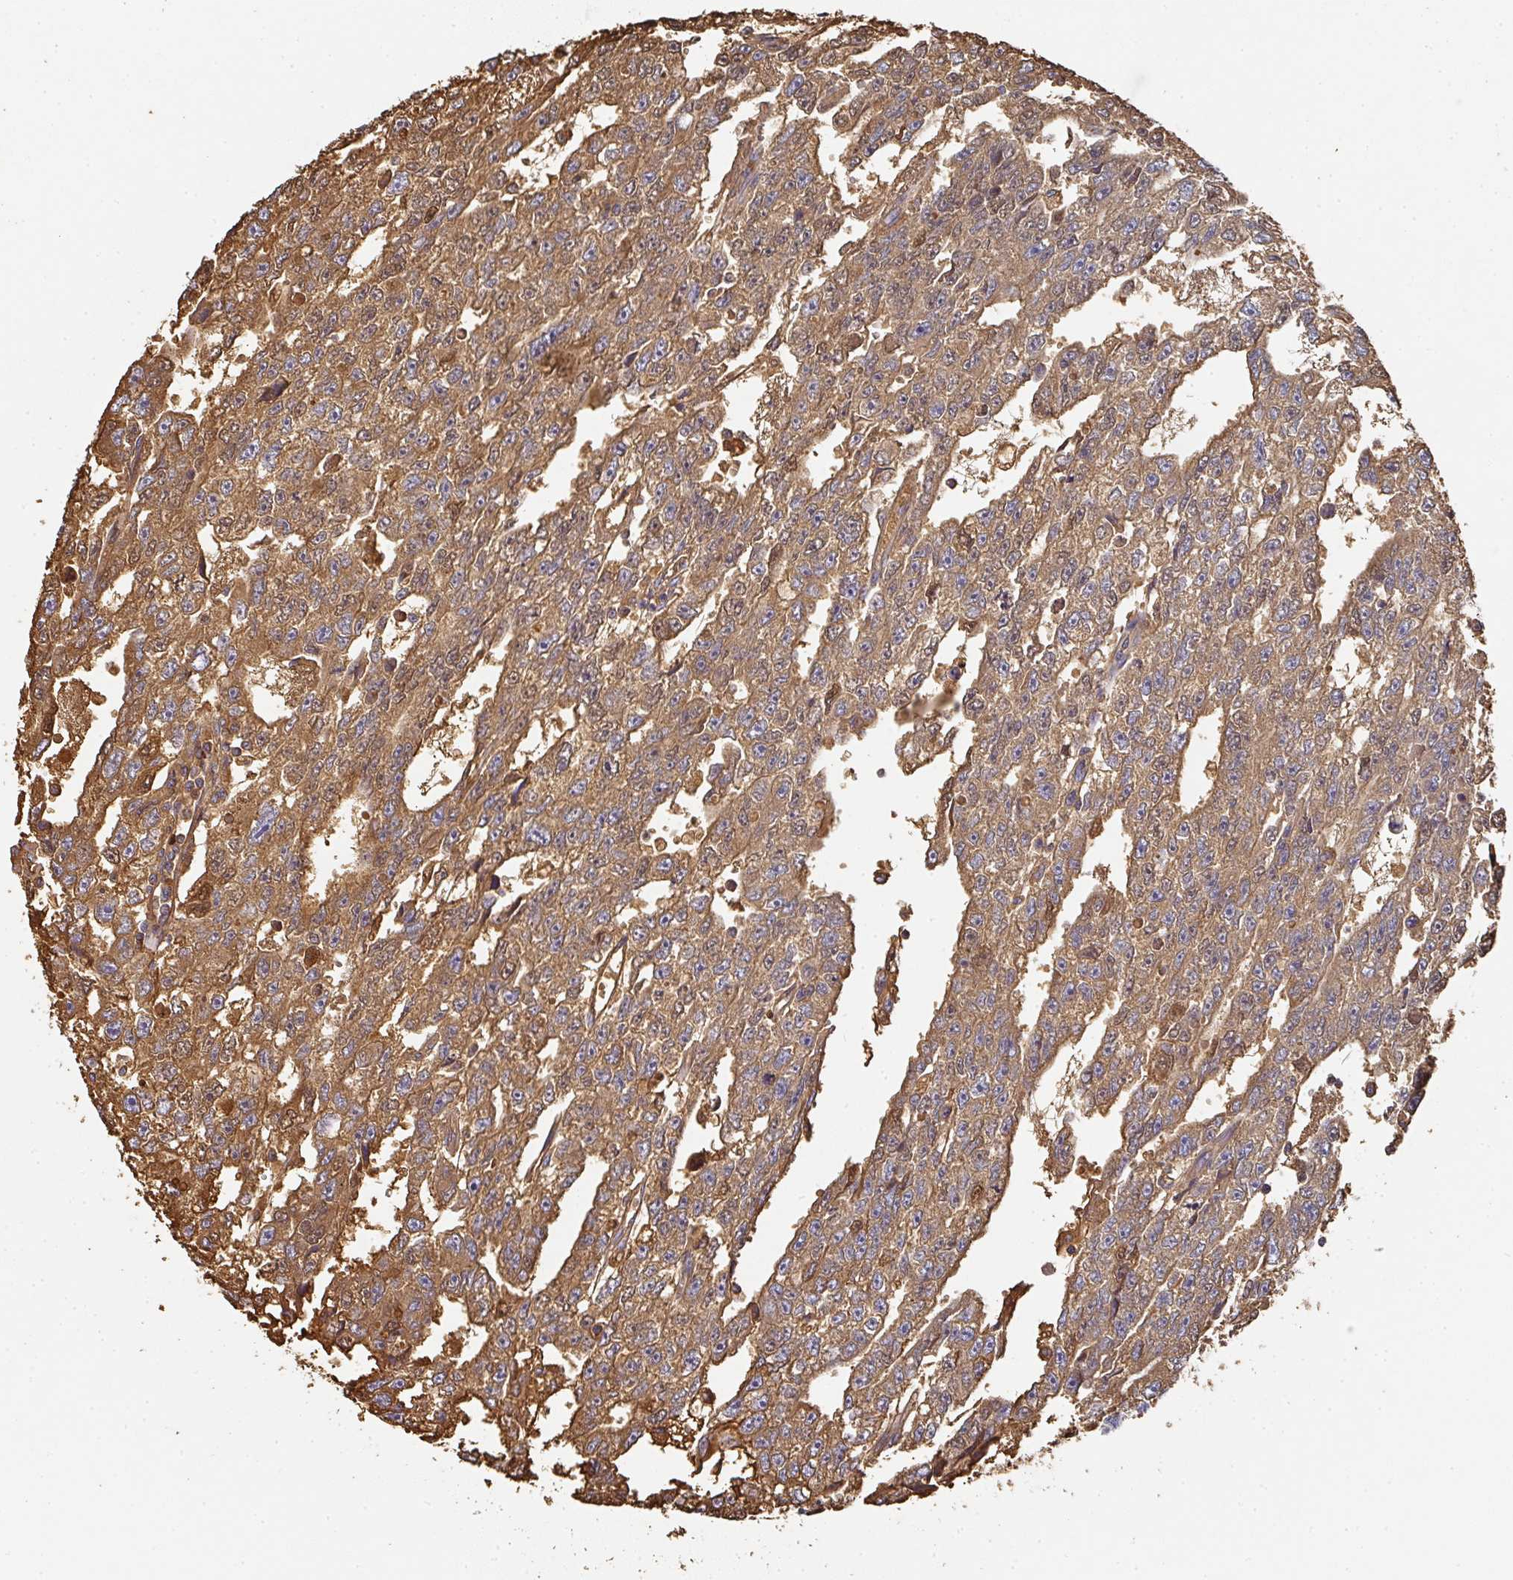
{"staining": {"intensity": "strong", "quantity": ">75%", "location": "cytoplasmic/membranous"}, "tissue": "testis cancer", "cell_type": "Tumor cells", "image_type": "cancer", "snomed": [{"axis": "morphology", "description": "Carcinoma, Embryonal, NOS"}, {"axis": "topography", "description": "Testis"}], "caption": "A brown stain highlights strong cytoplasmic/membranous positivity of a protein in human embryonal carcinoma (testis) tumor cells.", "gene": "ALB", "patient": {"sex": "male", "age": 20}}